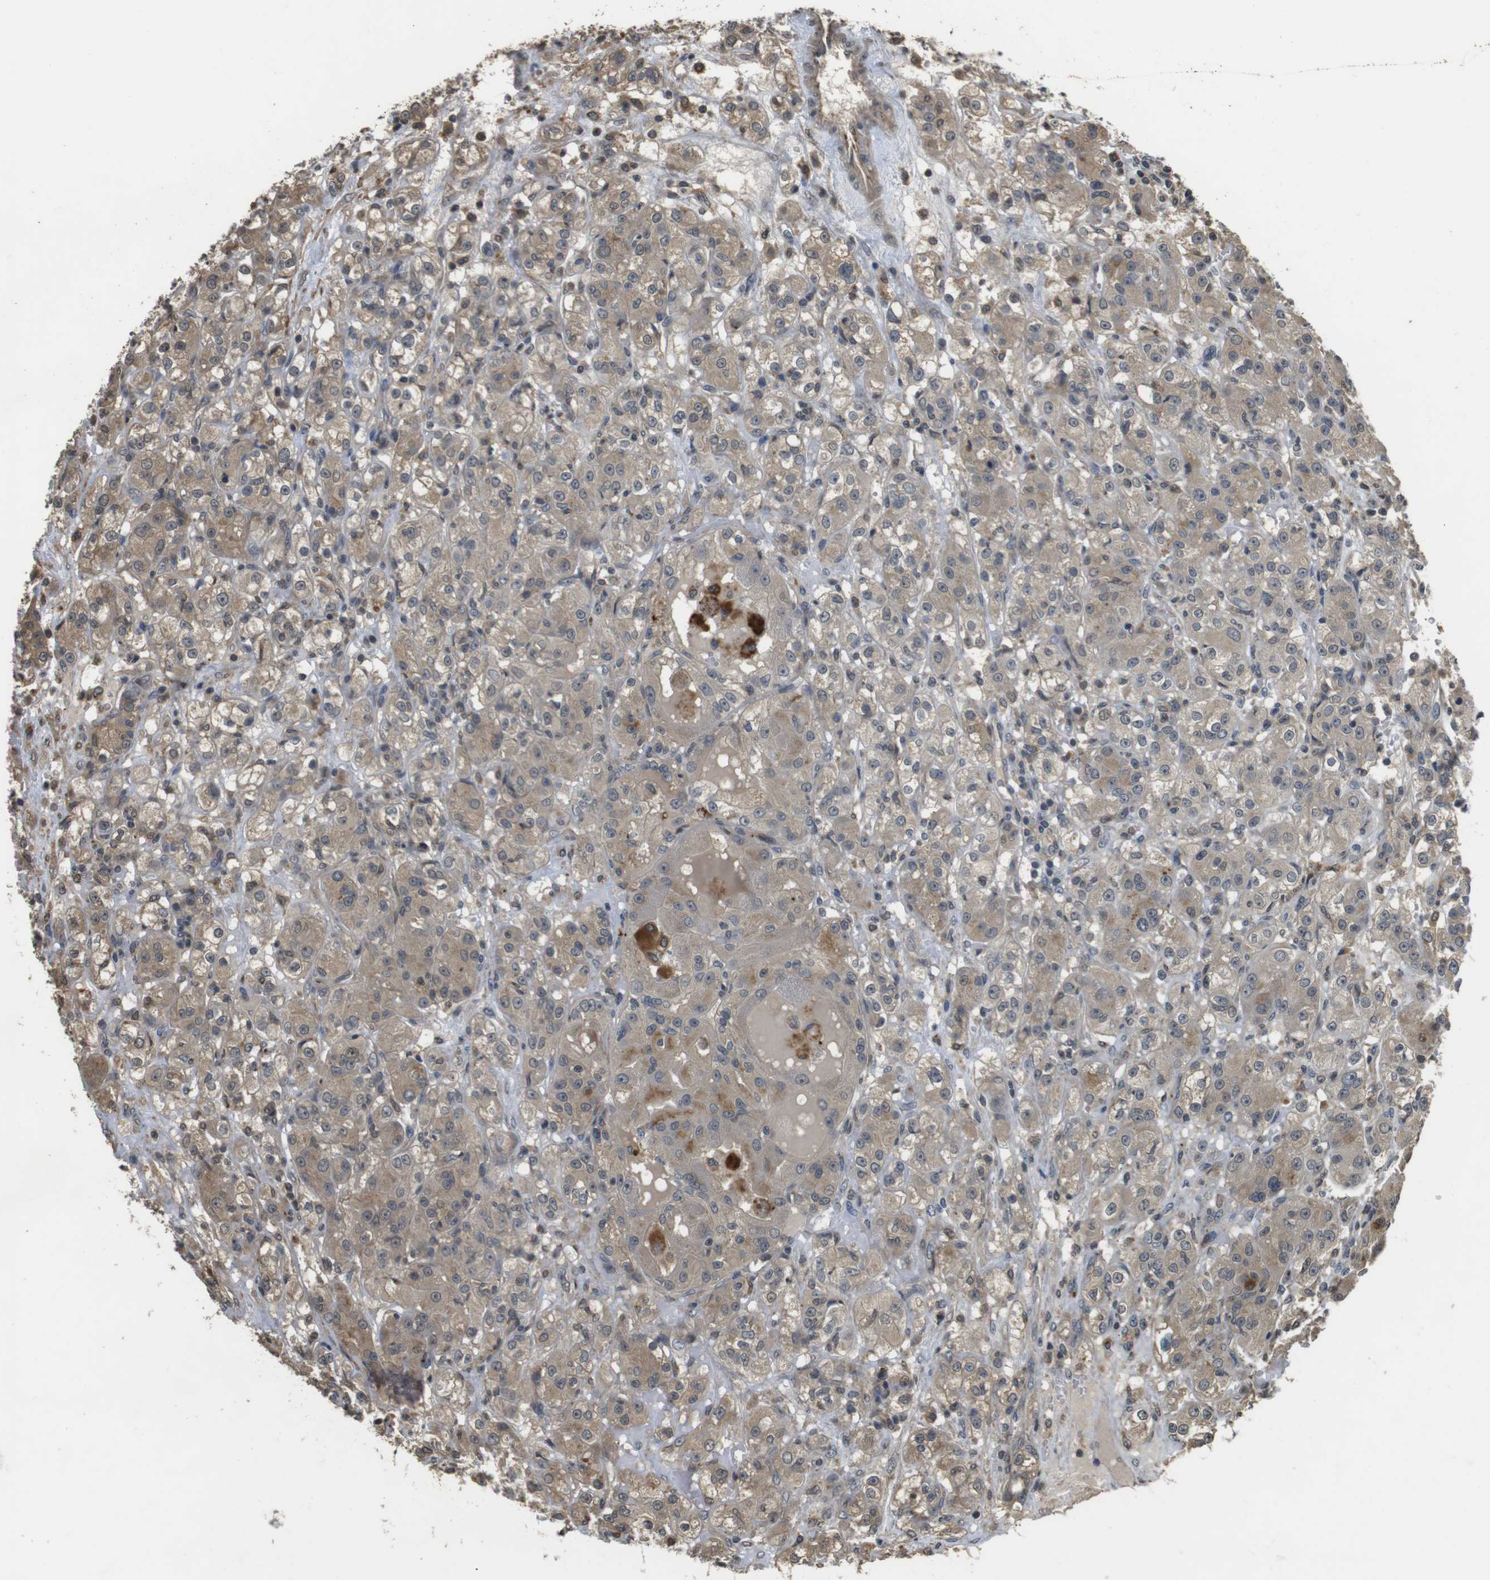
{"staining": {"intensity": "moderate", "quantity": ">75%", "location": "cytoplasmic/membranous"}, "tissue": "renal cancer", "cell_type": "Tumor cells", "image_type": "cancer", "snomed": [{"axis": "morphology", "description": "Normal tissue, NOS"}, {"axis": "morphology", "description": "Adenocarcinoma, NOS"}, {"axis": "topography", "description": "Kidney"}], "caption": "Renal cancer stained with a brown dye demonstrates moderate cytoplasmic/membranous positive expression in about >75% of tumor cells.", "gene": "FZD10", "patient": {"sex": "male", "age": 61}}